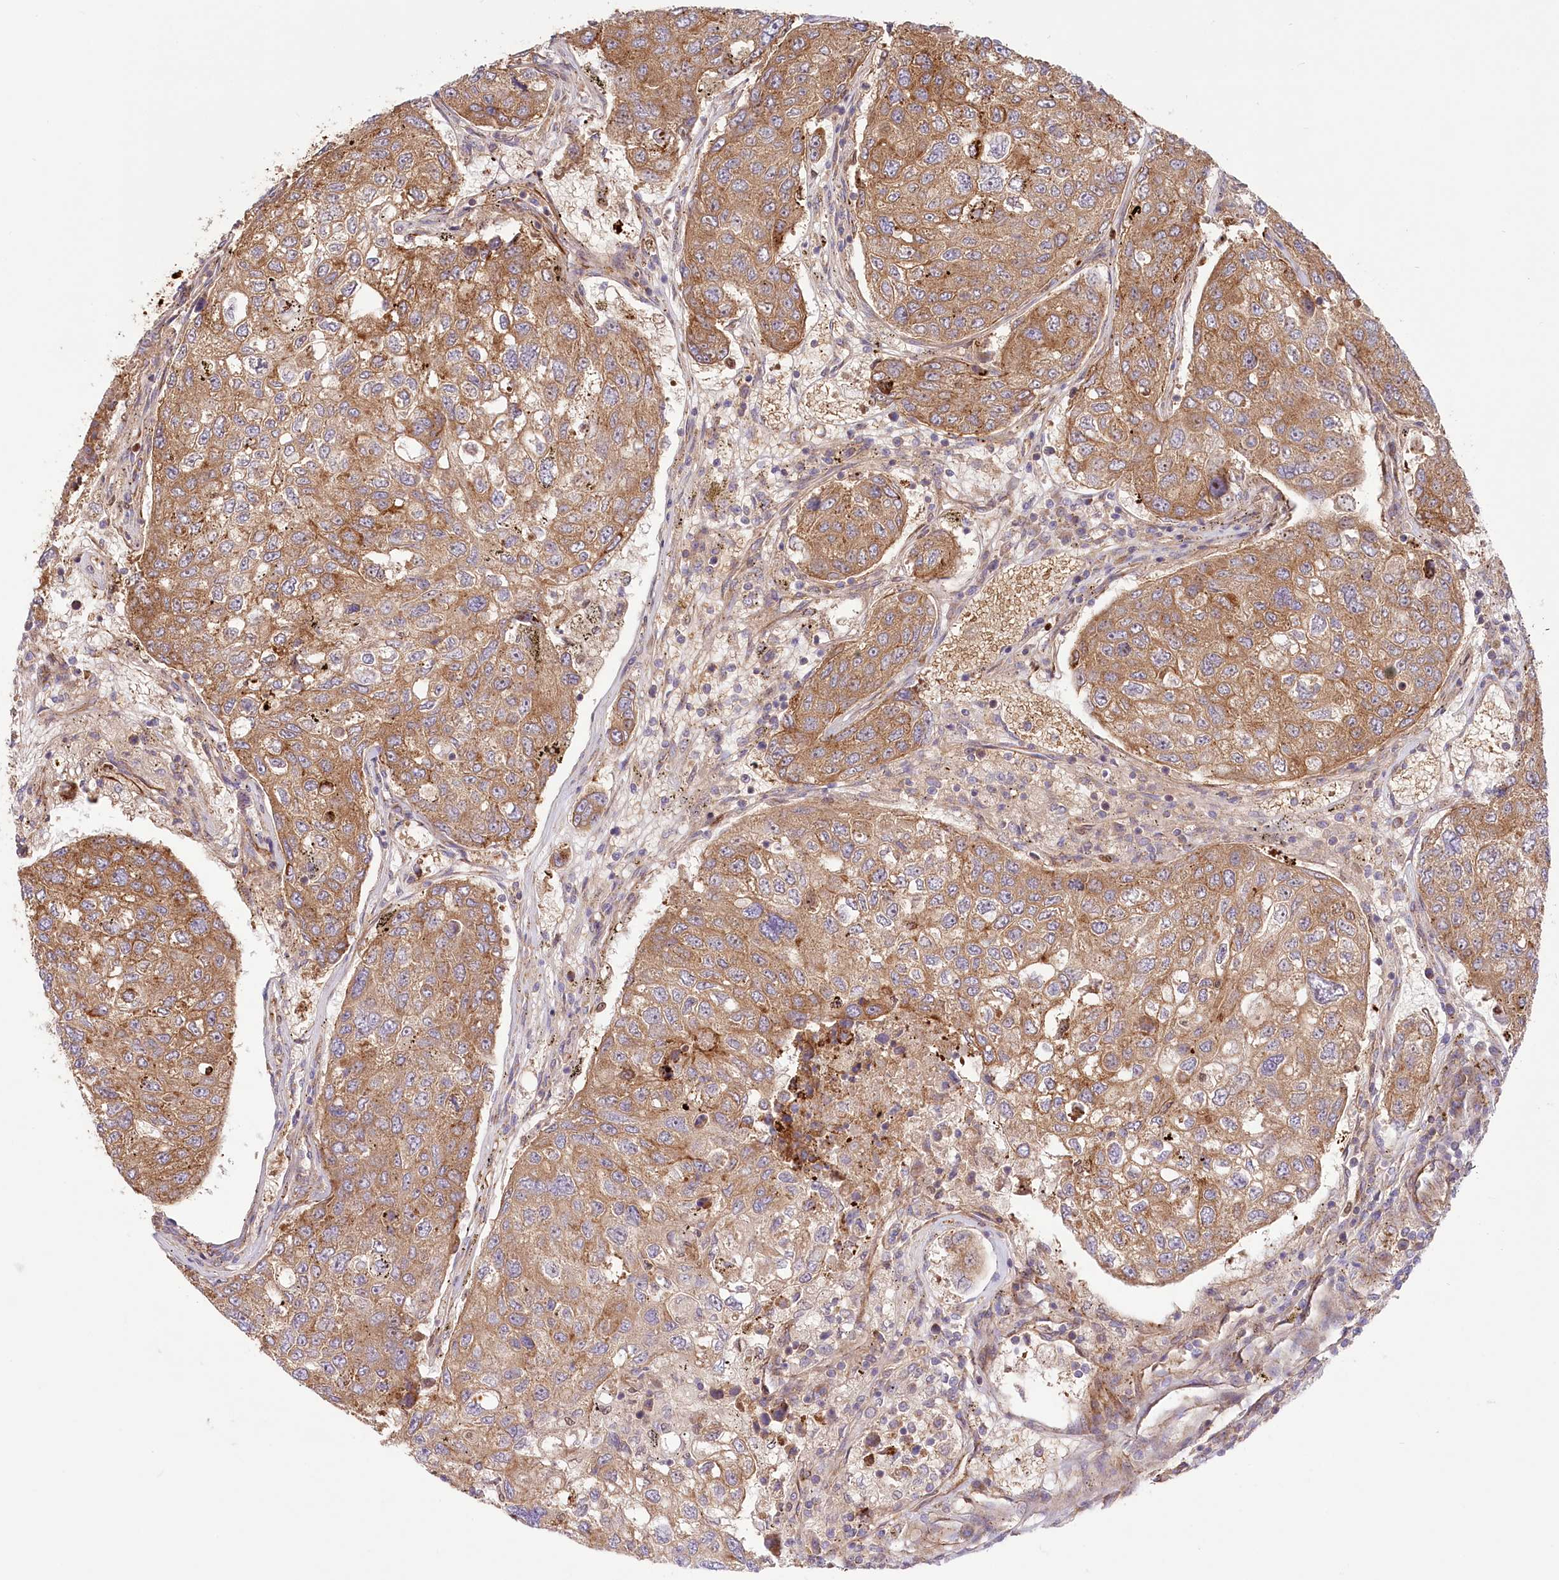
{"staining": {"intensity": "moderate", "quantity": ">75%", "location": "cytoplasmic/membranous"}, "tissue": "urothelial cancer", "cell_type": "Tumor cells", "image_type": "cancer", "snomed": [{"axis": "morphology", "description": "Urothelial carcinoma, High grade"}, {"axis": "topography", "description": "Lymph node"}, {"axis": "topography", "description": "Urinary bladder"}], "caption": "A photomicrograph of high-grade urothelial carcinoma stained for a protein exhibits moderate cytoplasmic/membranous brown staining in tumor cells.", "gene": "COMMD3", "patient": {"sex": "male", "age": 51}}